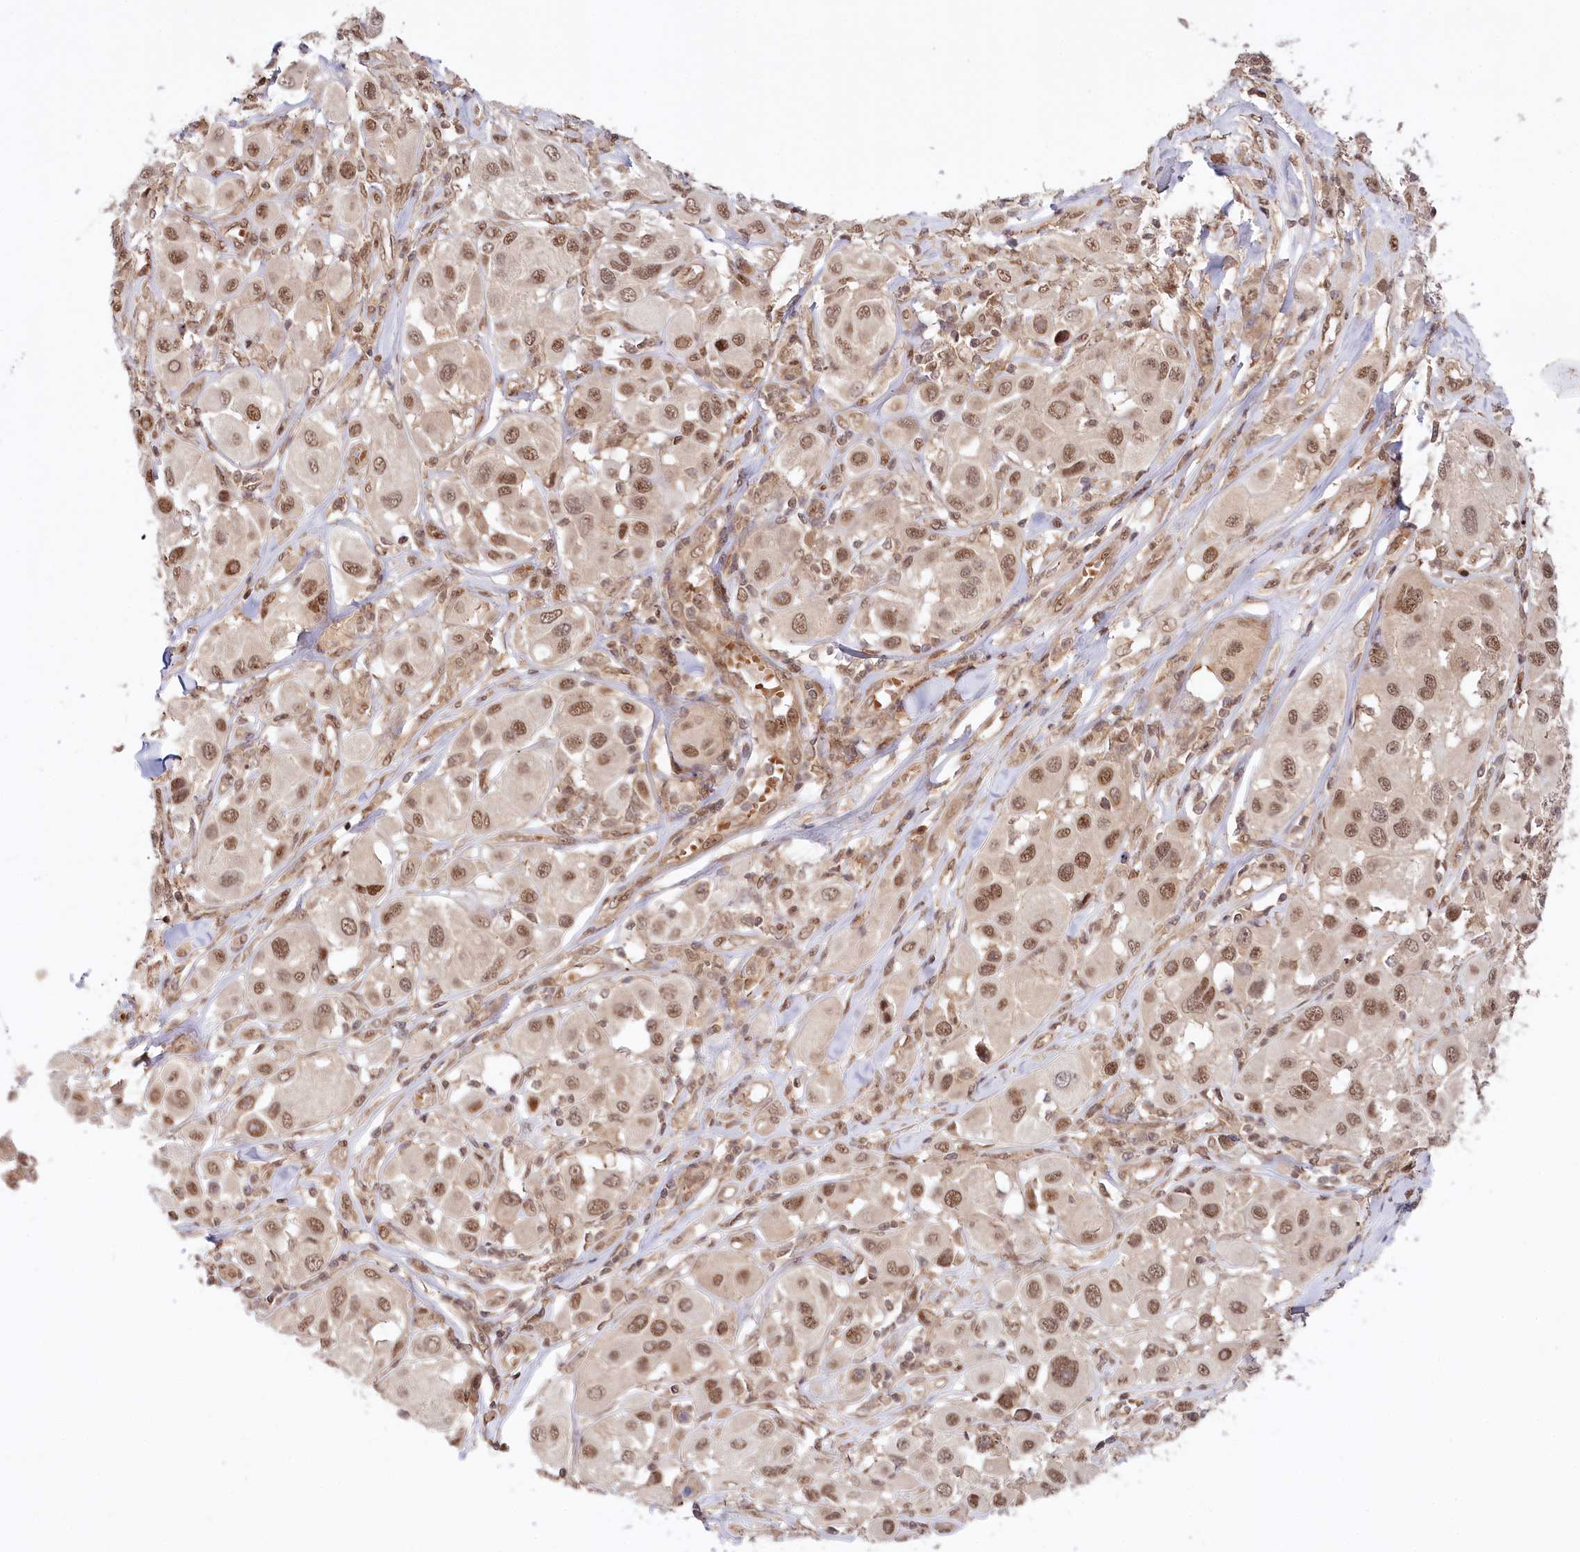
{"staining": {"intensity": "moderate", "quantity": ">75%", "location": "nuclear"}, "tissue": "melanoma", "cell_type": "Tumor cells", "image_type": "cancer", "snomed": [{"axis": "morphology", "description": "Malignant melanoma, Metastatic site"}, {"axis": "topography", "description": "Skin"}], "caption": "Moderate nuclear protein staining is identified in about >75% of tumor cells in malignant melanoma (metastatic site).", "gene": "CCDC65", "patient": {"sex": "male", "age": 41}}